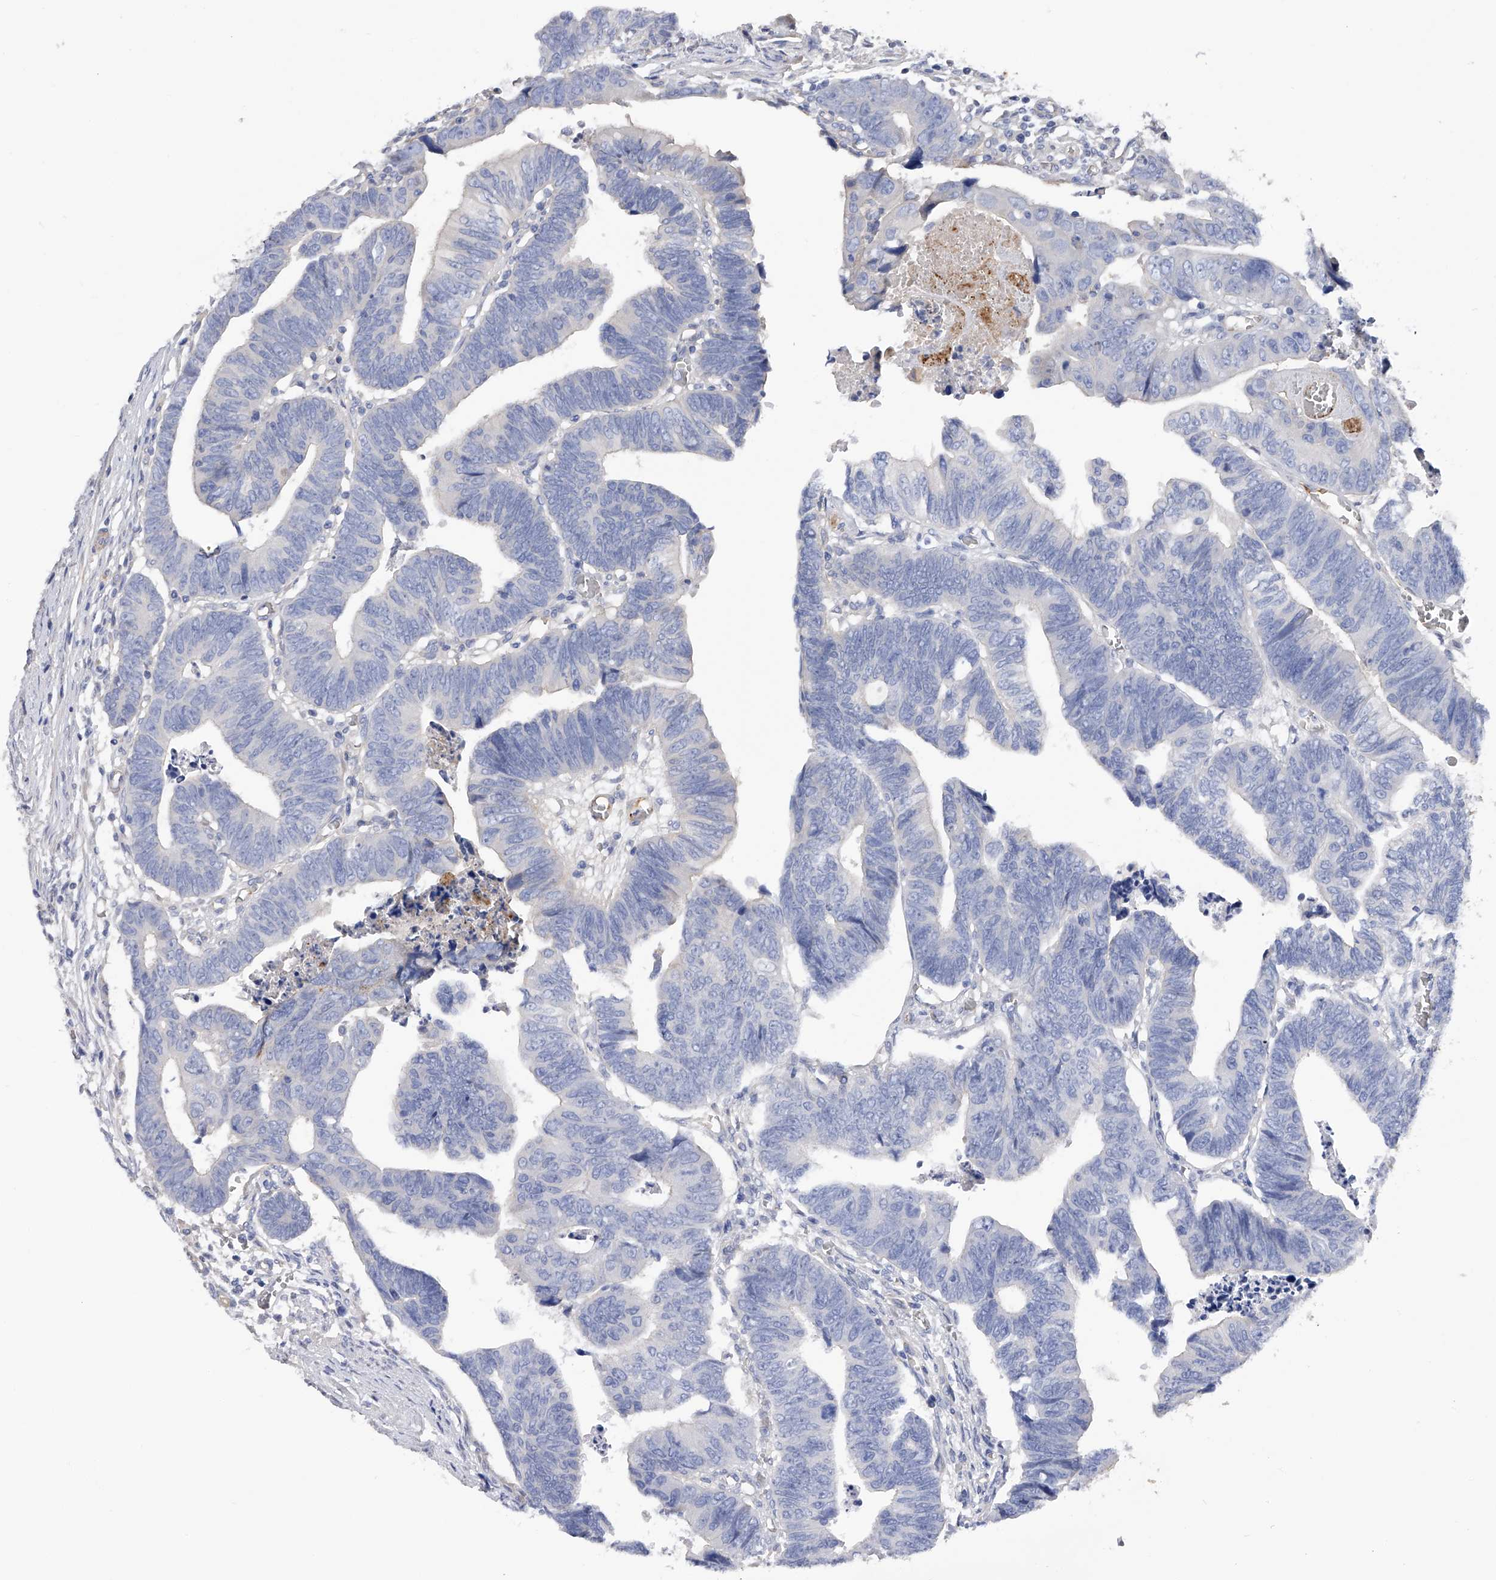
{"staining": {"intensity": "negative", "quantity": "none", "location": "none"}, "tissue": "colorectal cancer", "cell_type": "Tumor cells", "image_type": "cancer", "snomed": [{"axis": "morphology", "description": "Adenocarcinoma, NOS"}, {"axis": "topography", "description": "Rectum"}], "caption": "This is an IHC image of colorectal cancer. There is no expression in tumor cells.", "gene": "RWDD2A", "patient": {"sex": "female", "age": 65}}